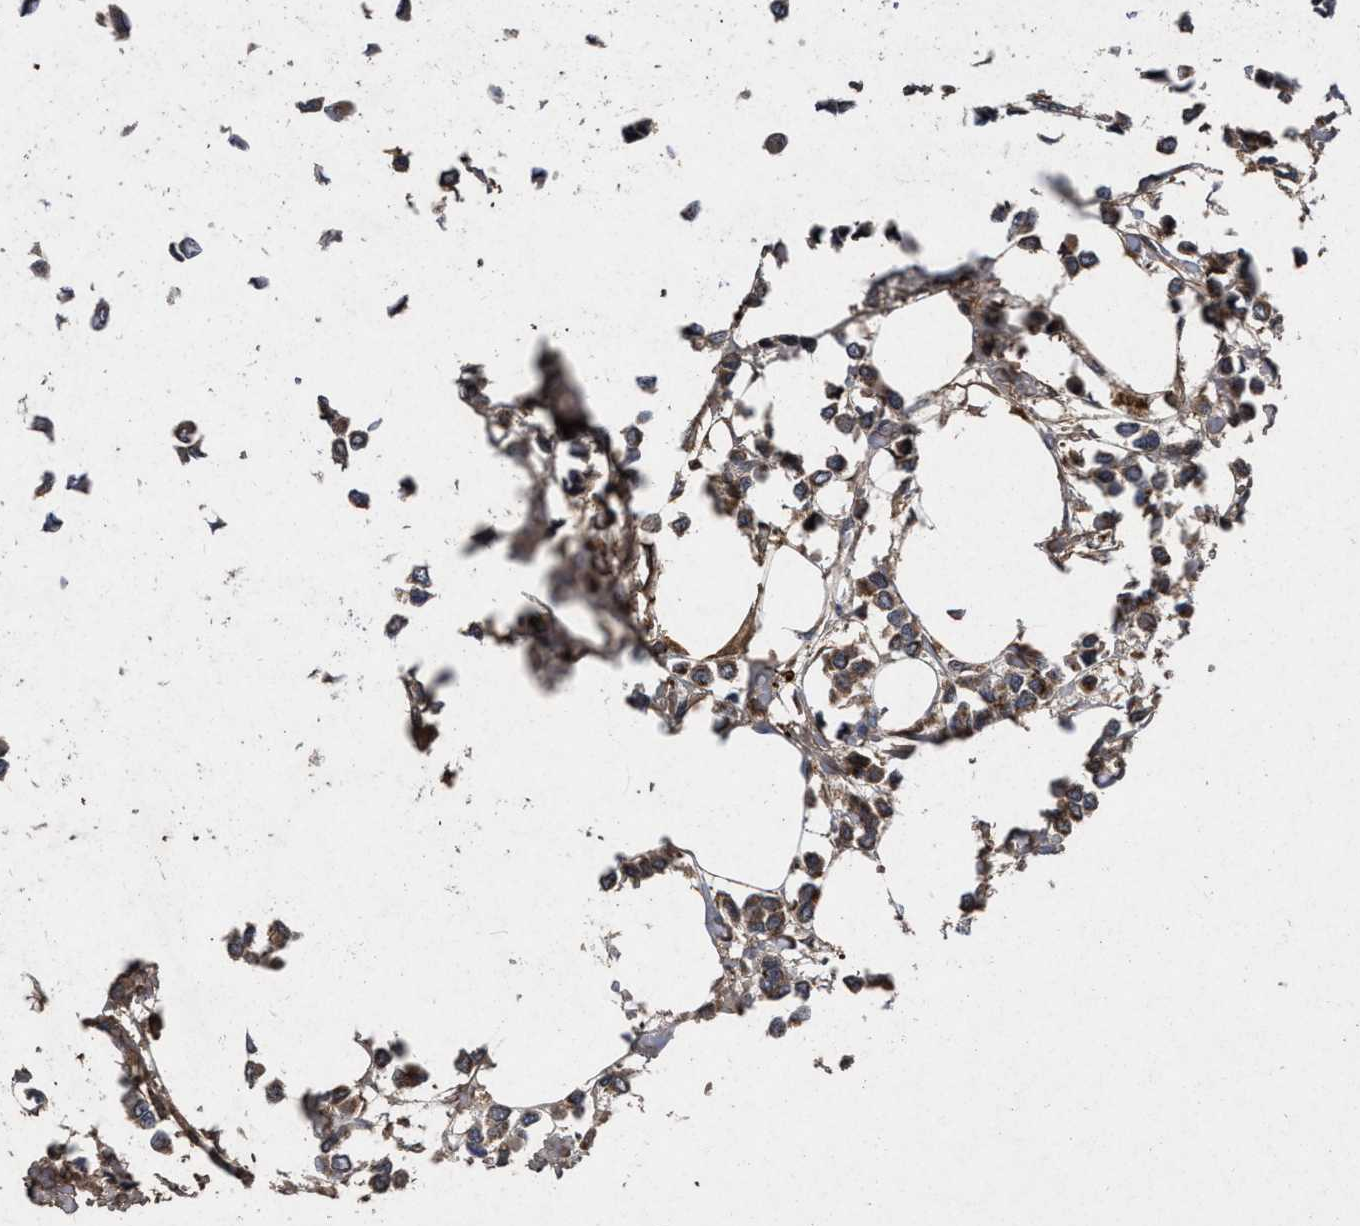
{"staining": {"intensity": "weak", "quantity": "25%-75%", "location": "cytoplasmic/membranous"}, "tissue": "breast cancer", "cell_type": "Tumor cells", "image_type": "cancer", "snomed": [{"axis": "morphology", "description": "Lobular carcinoma"}, {"axis": "topography", "description": "Breast"}], "caption": "Protein staining of breast cancer (lobular carcinoma) tissue shows weak cytoplasmic/membranous positivity in about 25%-75% of tumor cells.", "gene": "CDKN2C", "patient": {"sex": "female", "age": 51}}